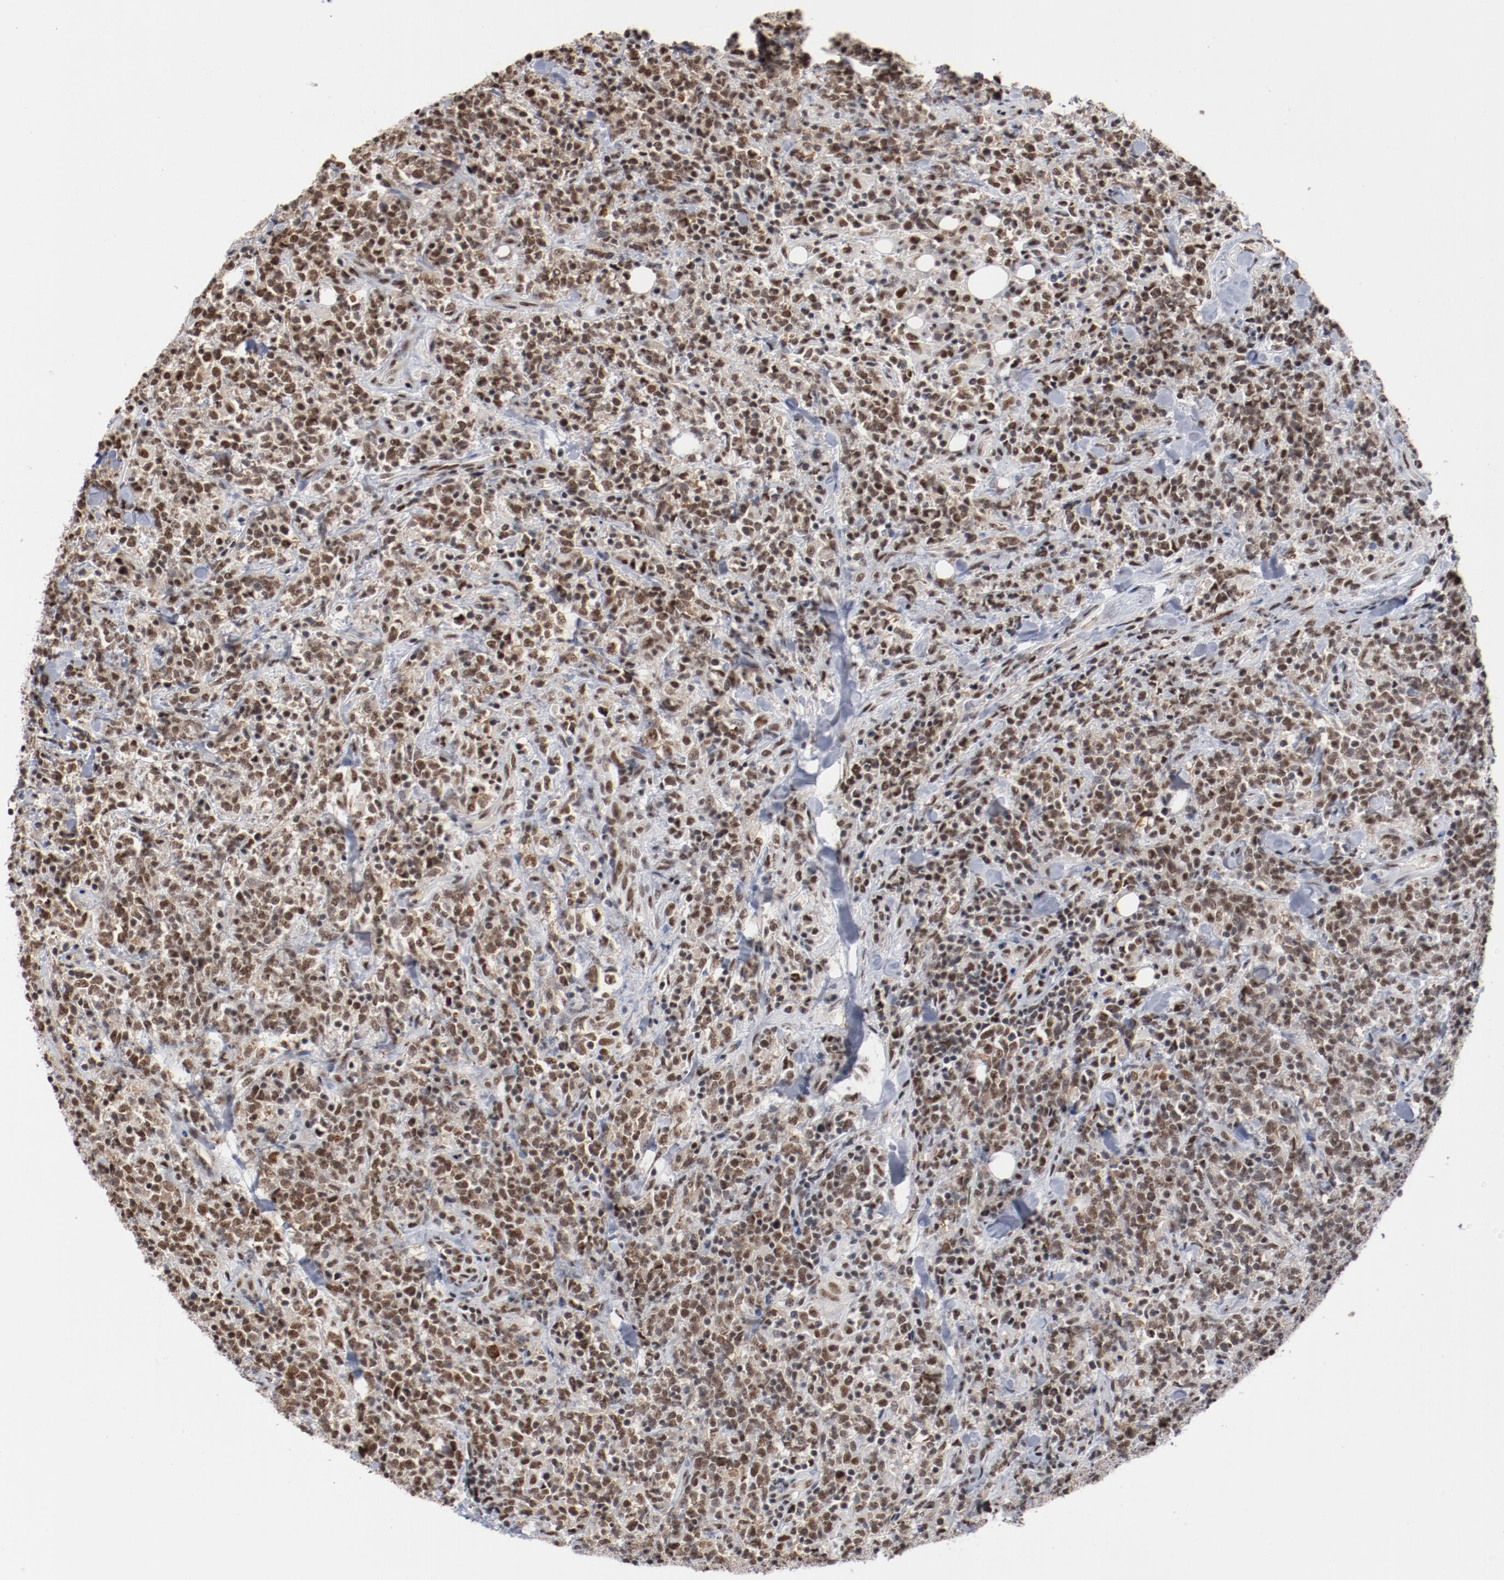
{"staining": {"intensity": "moderate", "quantity": ">75%", "location": "nuclear"}, "tissue": "lymphoma", "cell_type": "Tumor cells", "image_type": "cancer", "snomed": [{"axis": "morphology", "description": "Malignant lymphoma, non-Hodgkin's type, High grade"}, {"axis": "topography", "description": "Soft tissue"}], "caption": "The immunohistochemical stain highlights moderate nuclear expression in tumor cells of high-grade malignant lymphoma, non-Hodgkin's type tissue. The protein is shown in brown color, while the nuclei are stained blue.", "gene": "BUB3", "patient": {"sex": "male", "age": 18}}